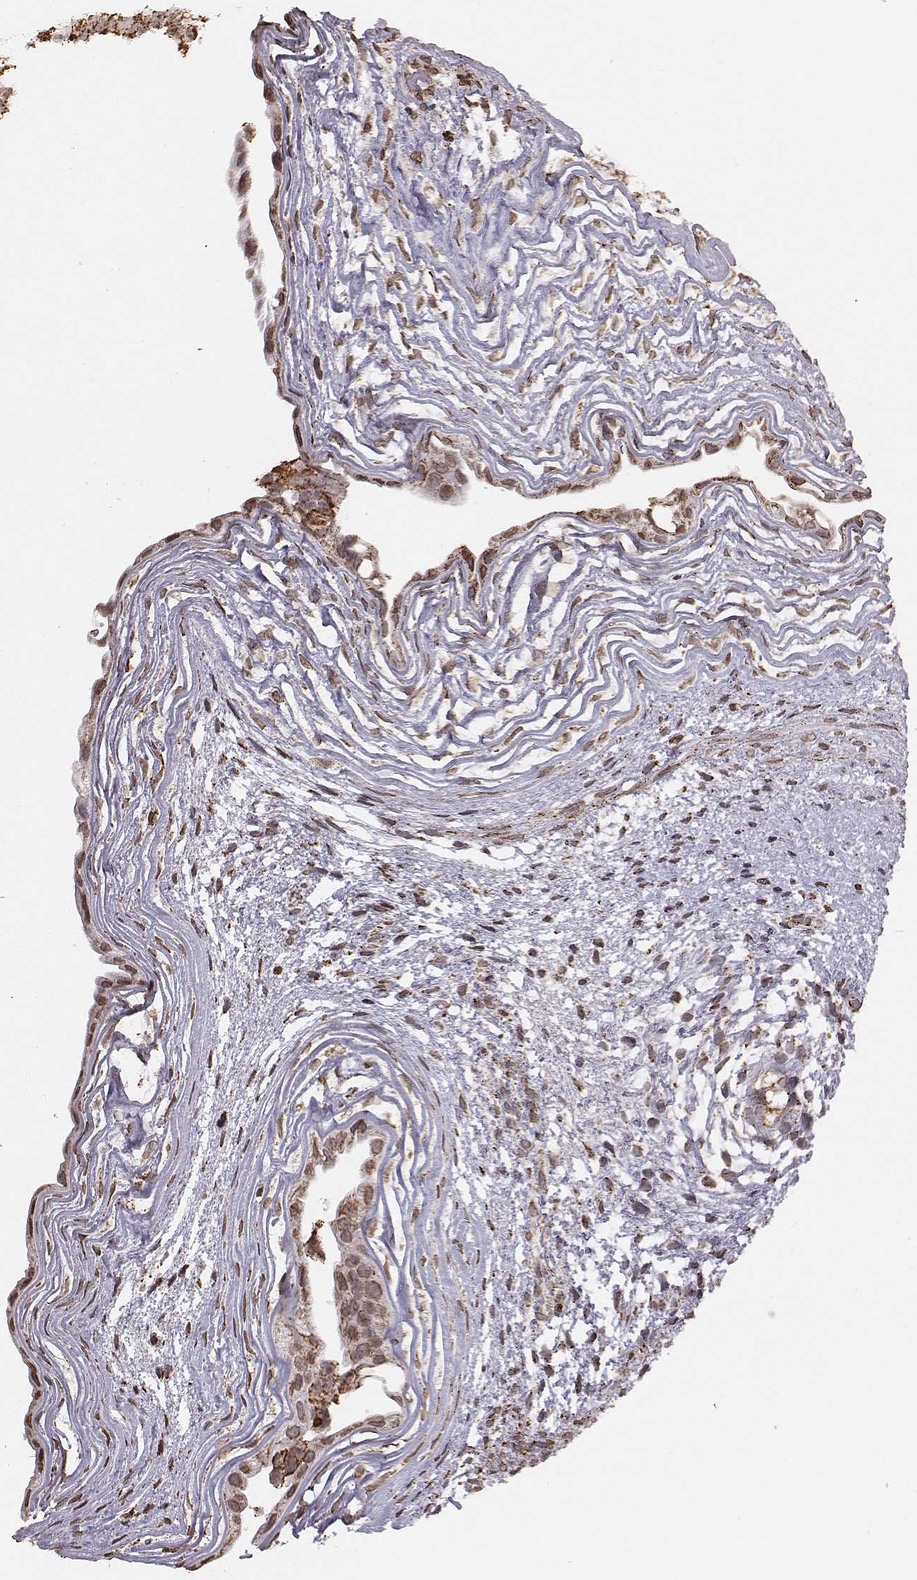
{"staining": {"intensity": "moderate", "quantity": "25%-75%", "location": "cytoplasmic/membranous"}, "tissue": "testis cancer", "cell_type": "Tumor cells", "image_type": "cancer", "snomed": [{"axis": "morphology", "description": "Normal tissue, NOS"}, {"axis": "morphology", "description": "Carcinoma, Embryonal, NOS"}, {"axis": "topography", "description": "Testis"}, {"axis": "topography", "description": "Epididymis"}], "caption": "Brown immunohistochemical staining in testis cancer (embryonal carcinoma) reveals moderate cytoplasmic/membranous staining in approximately 25%-75% of tumor cells. (DAB (3,3'-diaminobenzidine) IHC with brightfield microscopy, high magnification).", "gene": "ACOT2", "patient": {"sex": "male", "age": 24}}